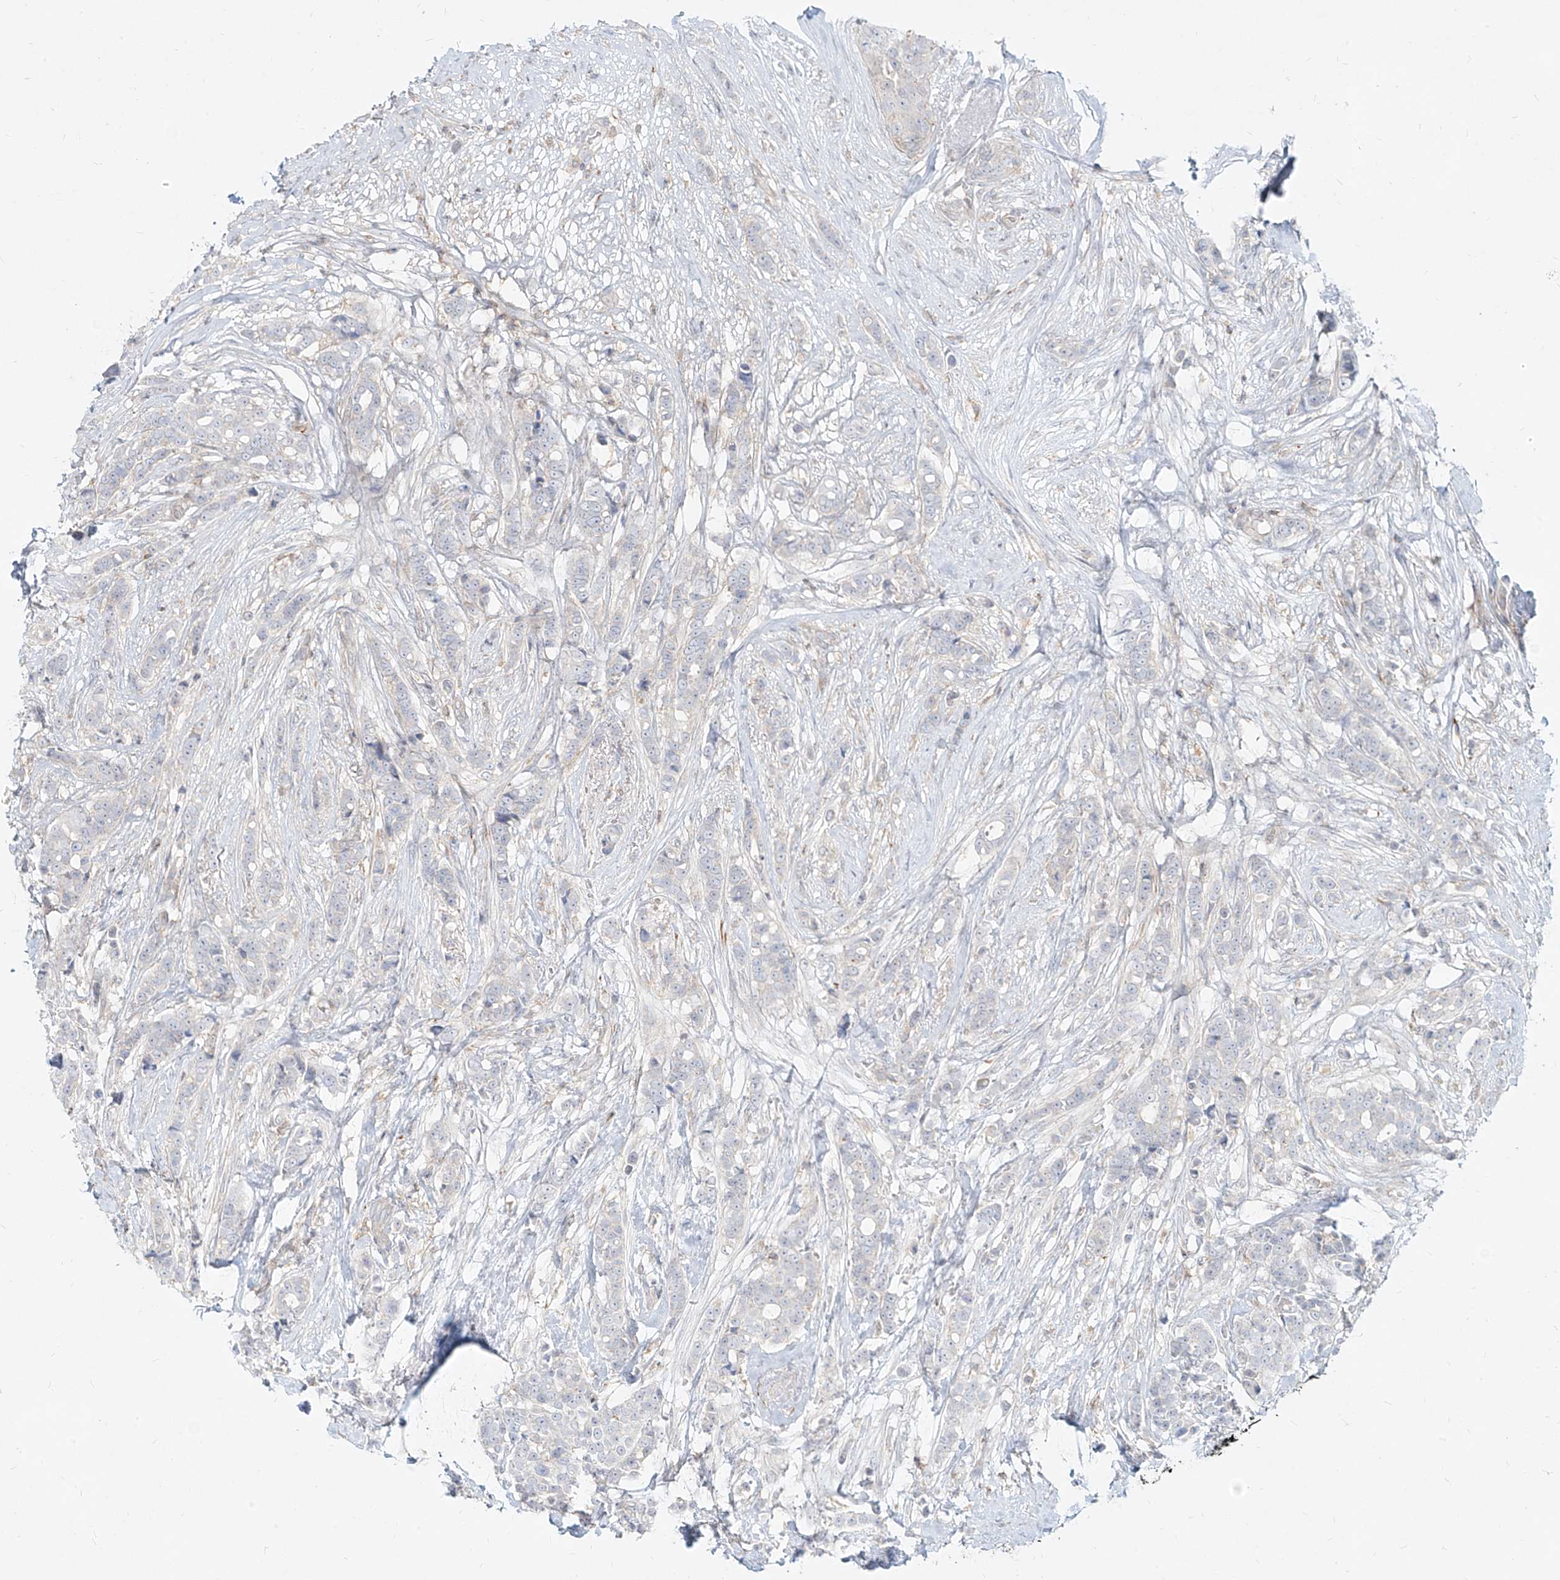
{"staining": {"intensity": "negative", "quantity": "none", "location": "none"}, "tissue": "breast cancer", "cell_type": "Tumor cells", "image_type": "cancer", "snomed": [{"axis": "morphology", "description": "Lobular carcinoma"}, {"axis": "topography", "description": "Breast"}], "caption": "A photomicrograph of human lobular carcinoma (breast) is negative for staining in tumor cells. Nuclei are stained in blue.", "gene": "SLC2A12", "patient": {"sex": "female", "age": 51}}